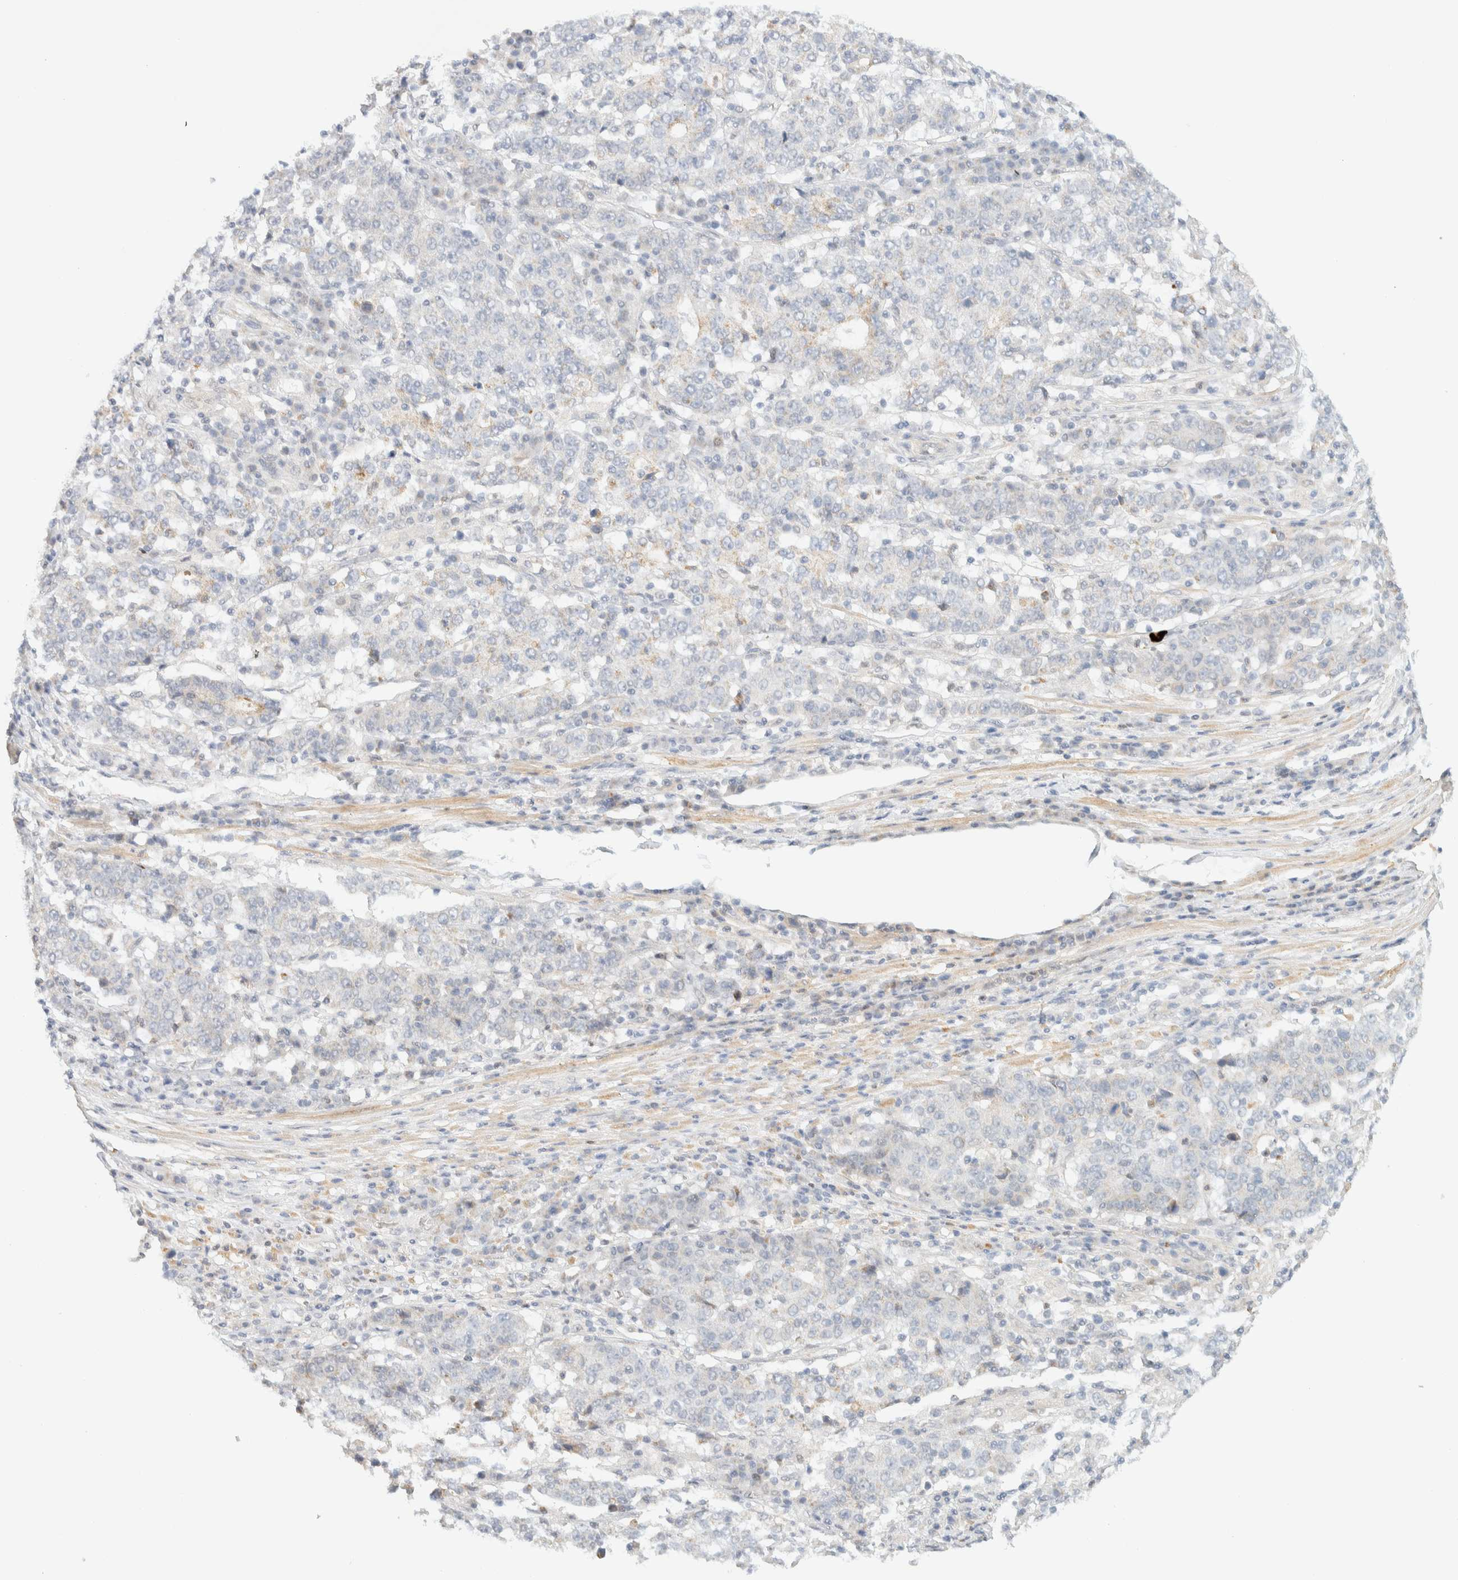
{"staining": {"intensity": "negative", "quantity": "none", "location": "none"}, "tissue": "stomach cancer", "cell_type": "Tumor cells", "image_type": "cancer", "snomed": [{"axis": "morphology", "description": "Adenocarcinoma, NOS"}, {"axis": "topography", "description": "Stomach"}], "caption": "Immunohistochemistry photomicrograph of human stomach cancer (adenocarcinoma) stained for a protein (brown), which demonstrates no positivity in tumor cells.", "gene": "TNK1", "patient": {"sex": "male", "age": 59}}